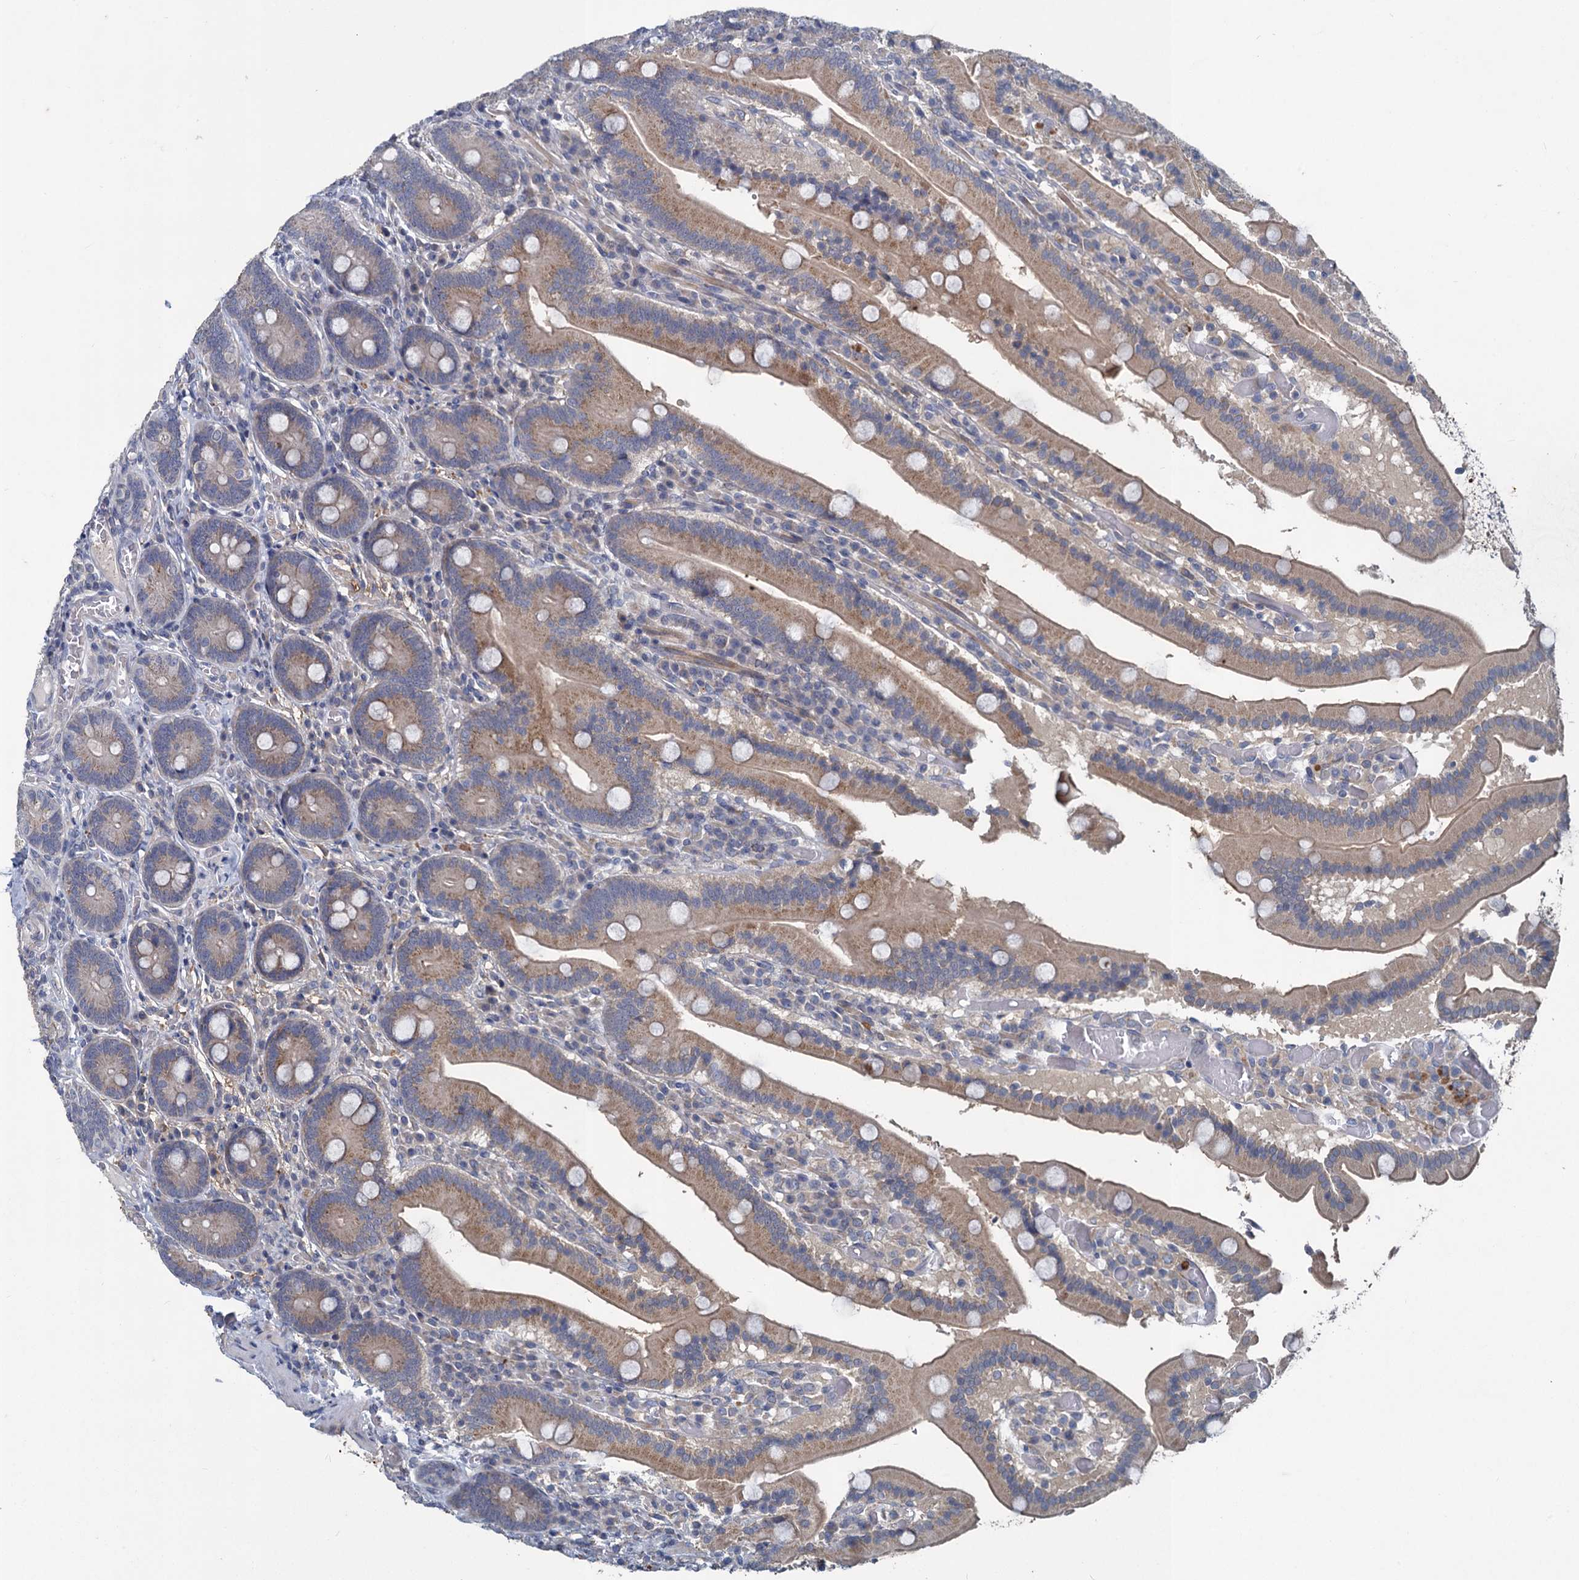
{"staining": {"intensity": "moderate", "quantity": ">75%", "location": "cytoplasmic/membranous"}, "tissue": "duodenum", "cell_type": "Glandular cells", "image_type": "normal", "snomed": [{"axis": "morphology", "description": "Normal tissue, NOS"}, {"axis": "topography", "description": "Duodenum"}], "caption": "The image shows staining of benign duodenum, revealing moderate cytoplasmic/membranous protein expression (brown color) within glandular cells.", "gene": "SLC2A7", "patient": {"sex": "female", "age": 62}}